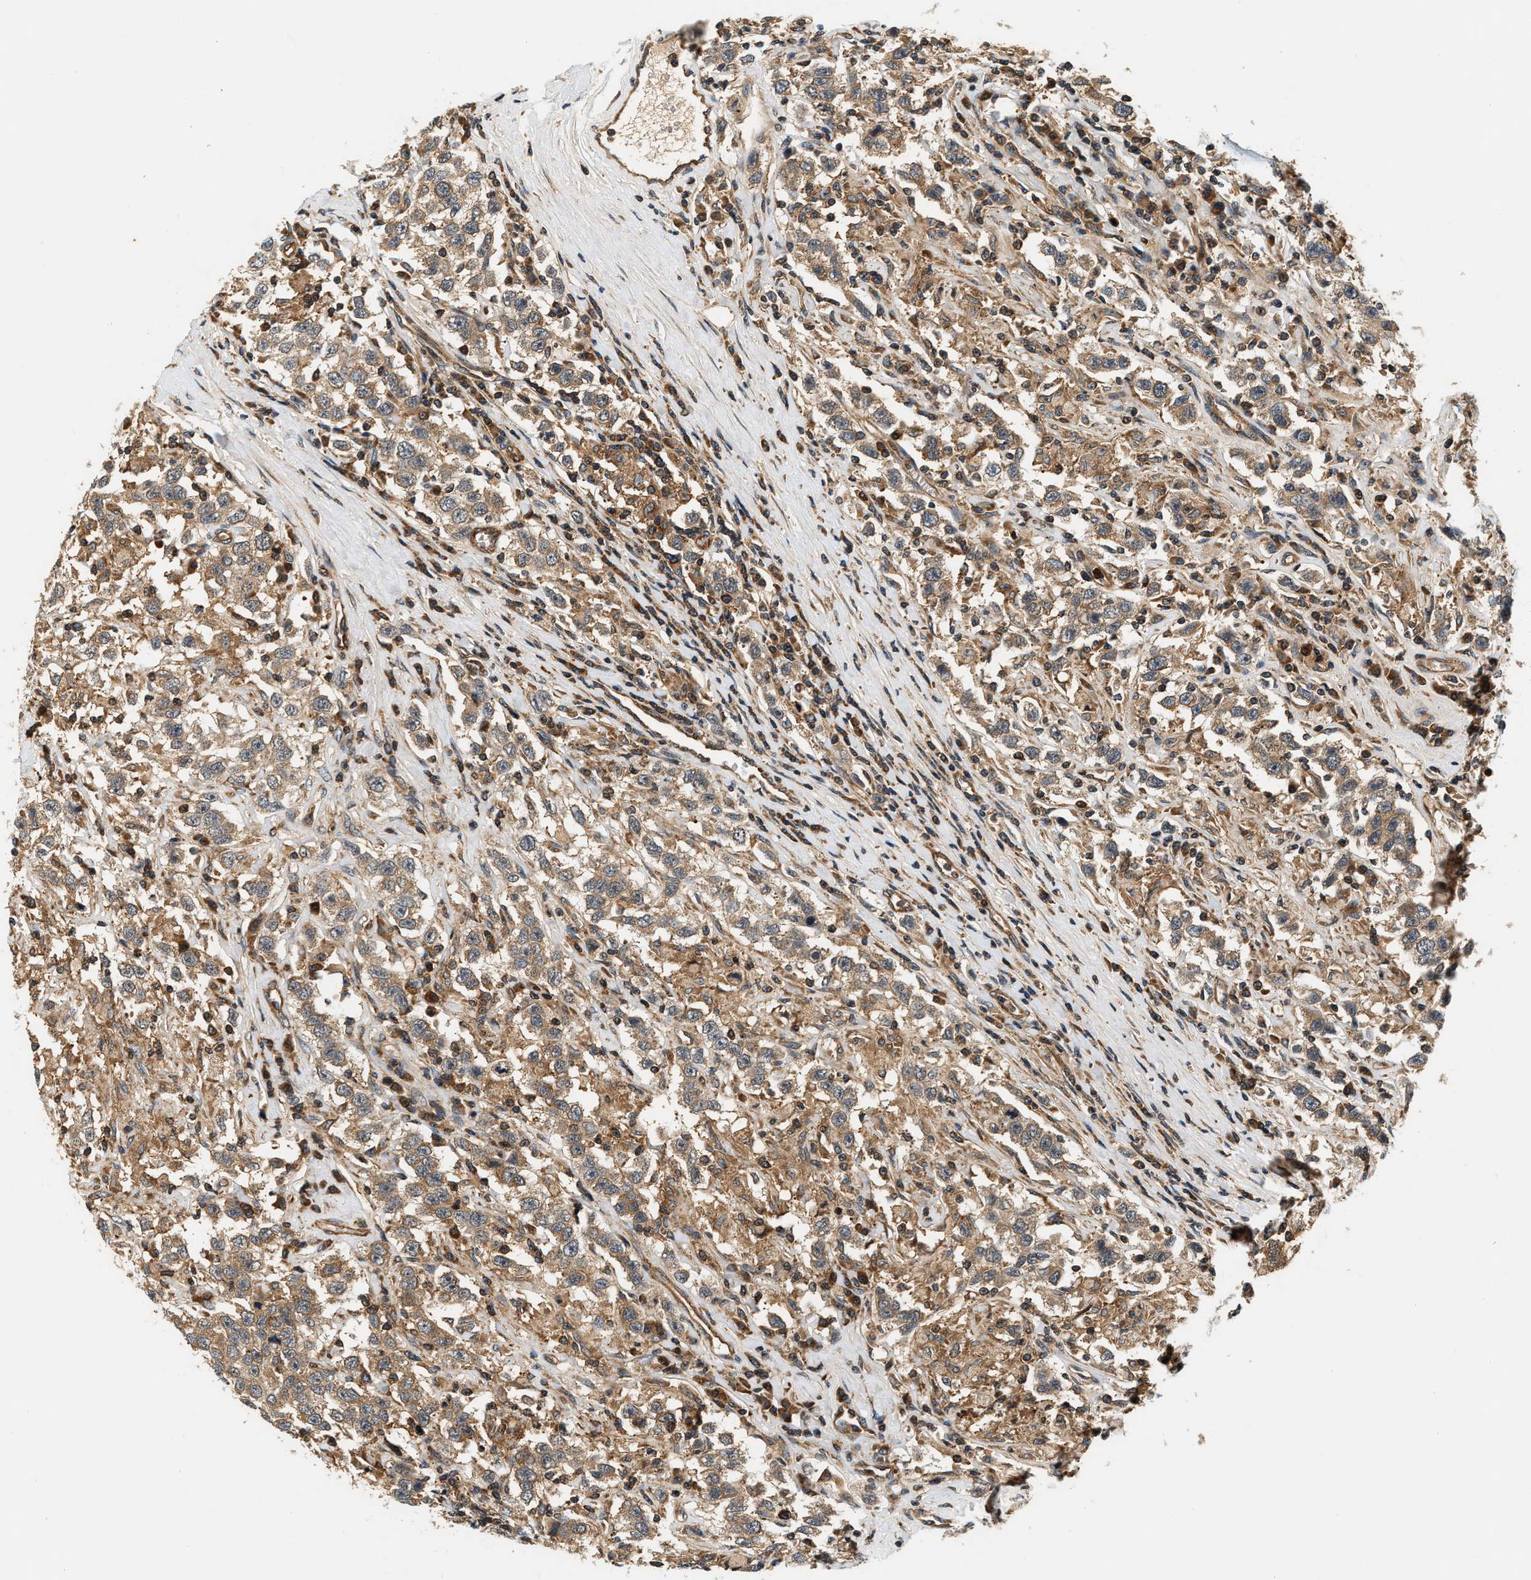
{"staining": {"intensity": "moderate", "quantity": ">75%", "location": "cytoplasmic/membranous"}, "tissue": "testis cancer", "cell_type": "Tumor cells", "image_type": "cancer", "snomed": [{"axis": "morphology", "description": "Seminoma, NOS"}, {"axis": "topography", "description": "Testis"}], "caption": "Protein staining by IHC exhibits moderate cytoplasmic/membranous positivity in about >75% of tumor cells in testis cancer (seminoma).", "gene": "SAMD9", "patient": {"sex": "male", "age": 41}}